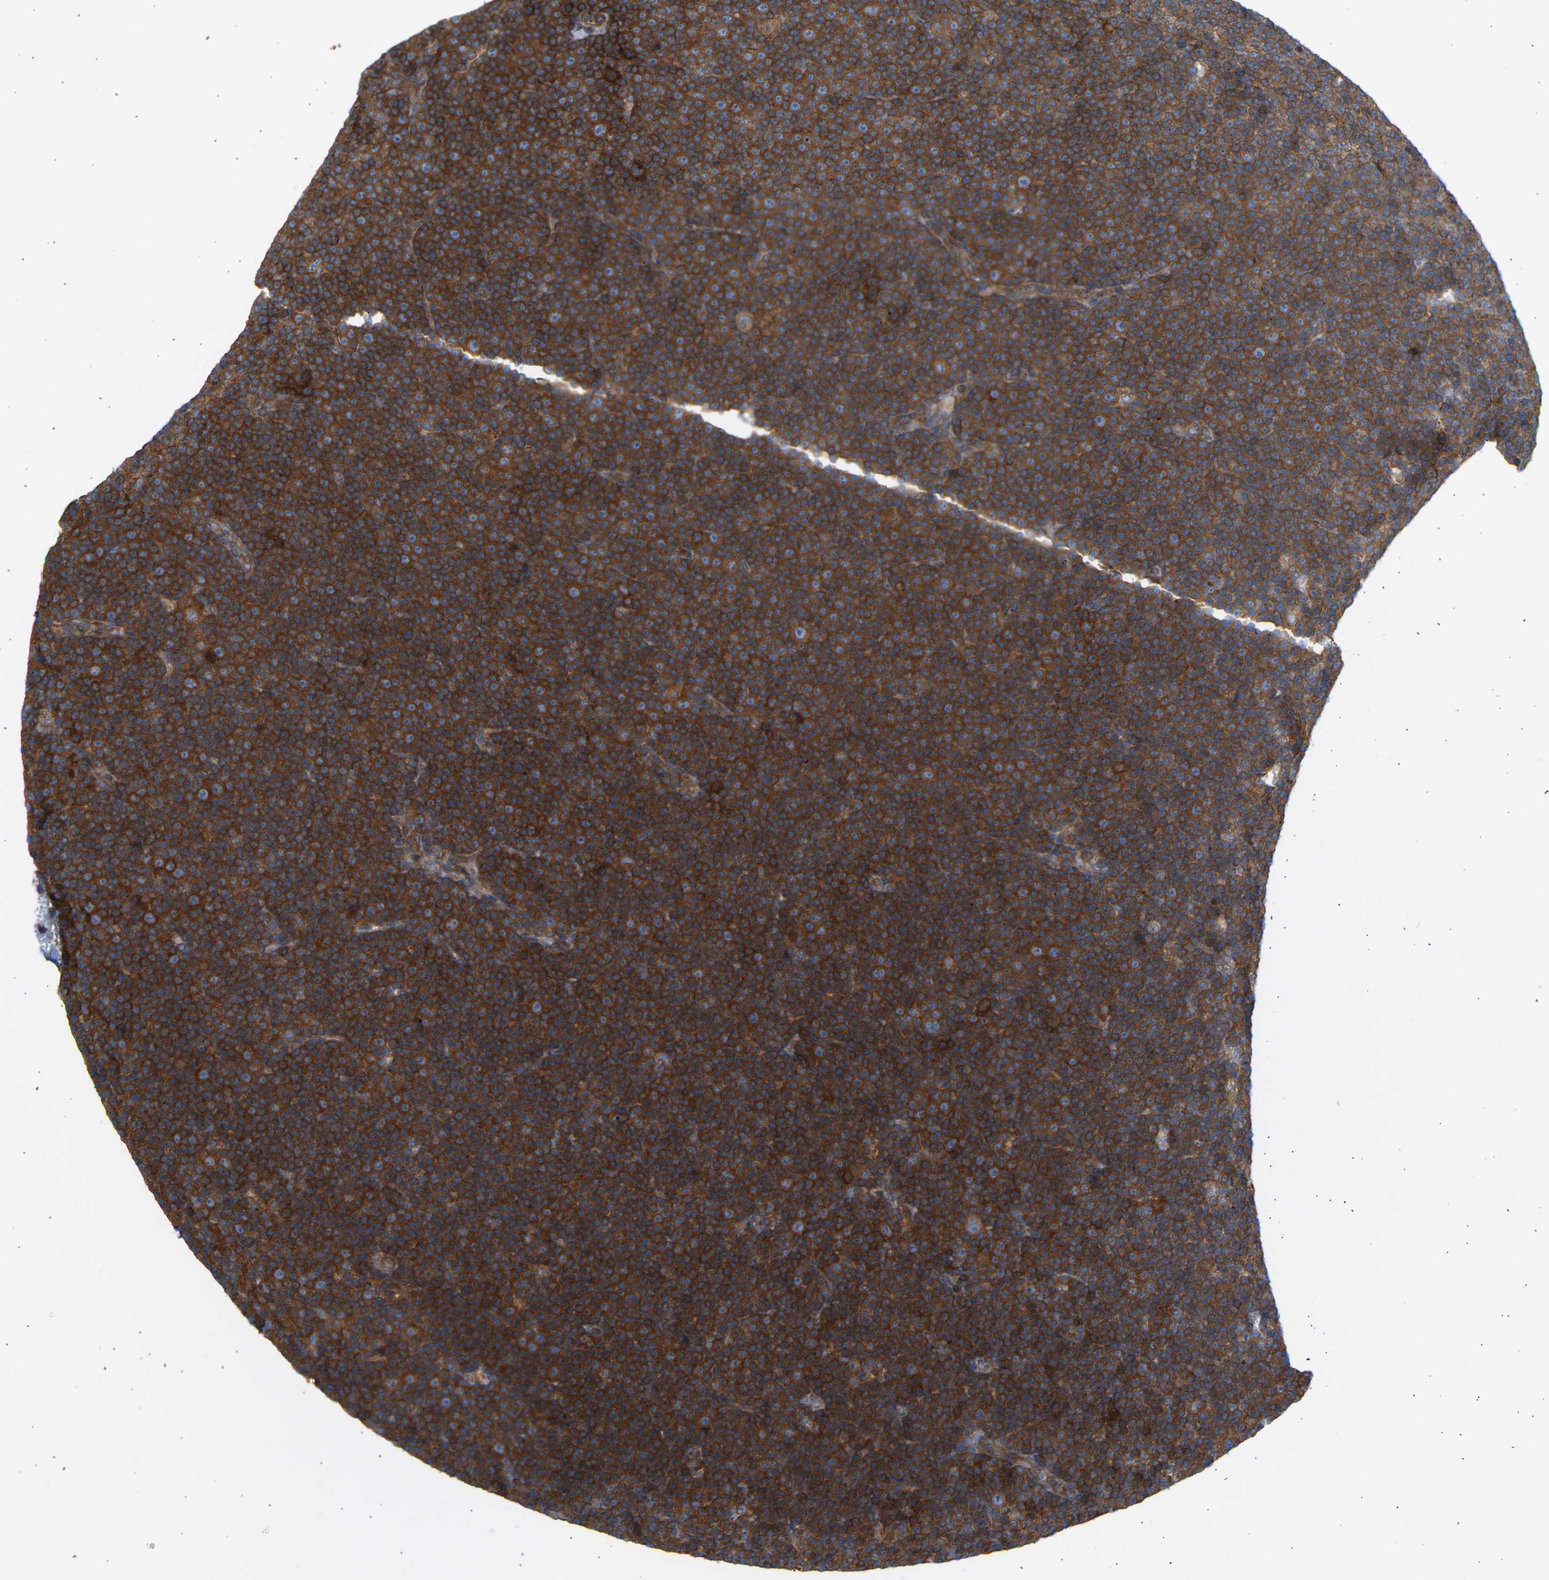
{"staining": {"intensity": "strong", "quantity": ">75%", "location": "cytoplasmic/membranous"}, "tissue": "lymphoma", "cell_type": "Tumor cells", "image_type": "cancer", "snomed": [{"axis": "morphology", "description": "Malignant lymphoma, non-Hodgkin's type, Low grade"}, {"axis": "topography", "description": "Lymph node"}], "caption": "Tumor cells show high levels of strong cytoplasmic/membranous positivity in about >75% of cells in human malignant lymphoma, non-Hodgkin's type (low-grade). (brown staining indicates protein expression, while blue staining denotes nuclei).", "gene": "GCN1", "patient": {"sex": "female", "age": 67}}